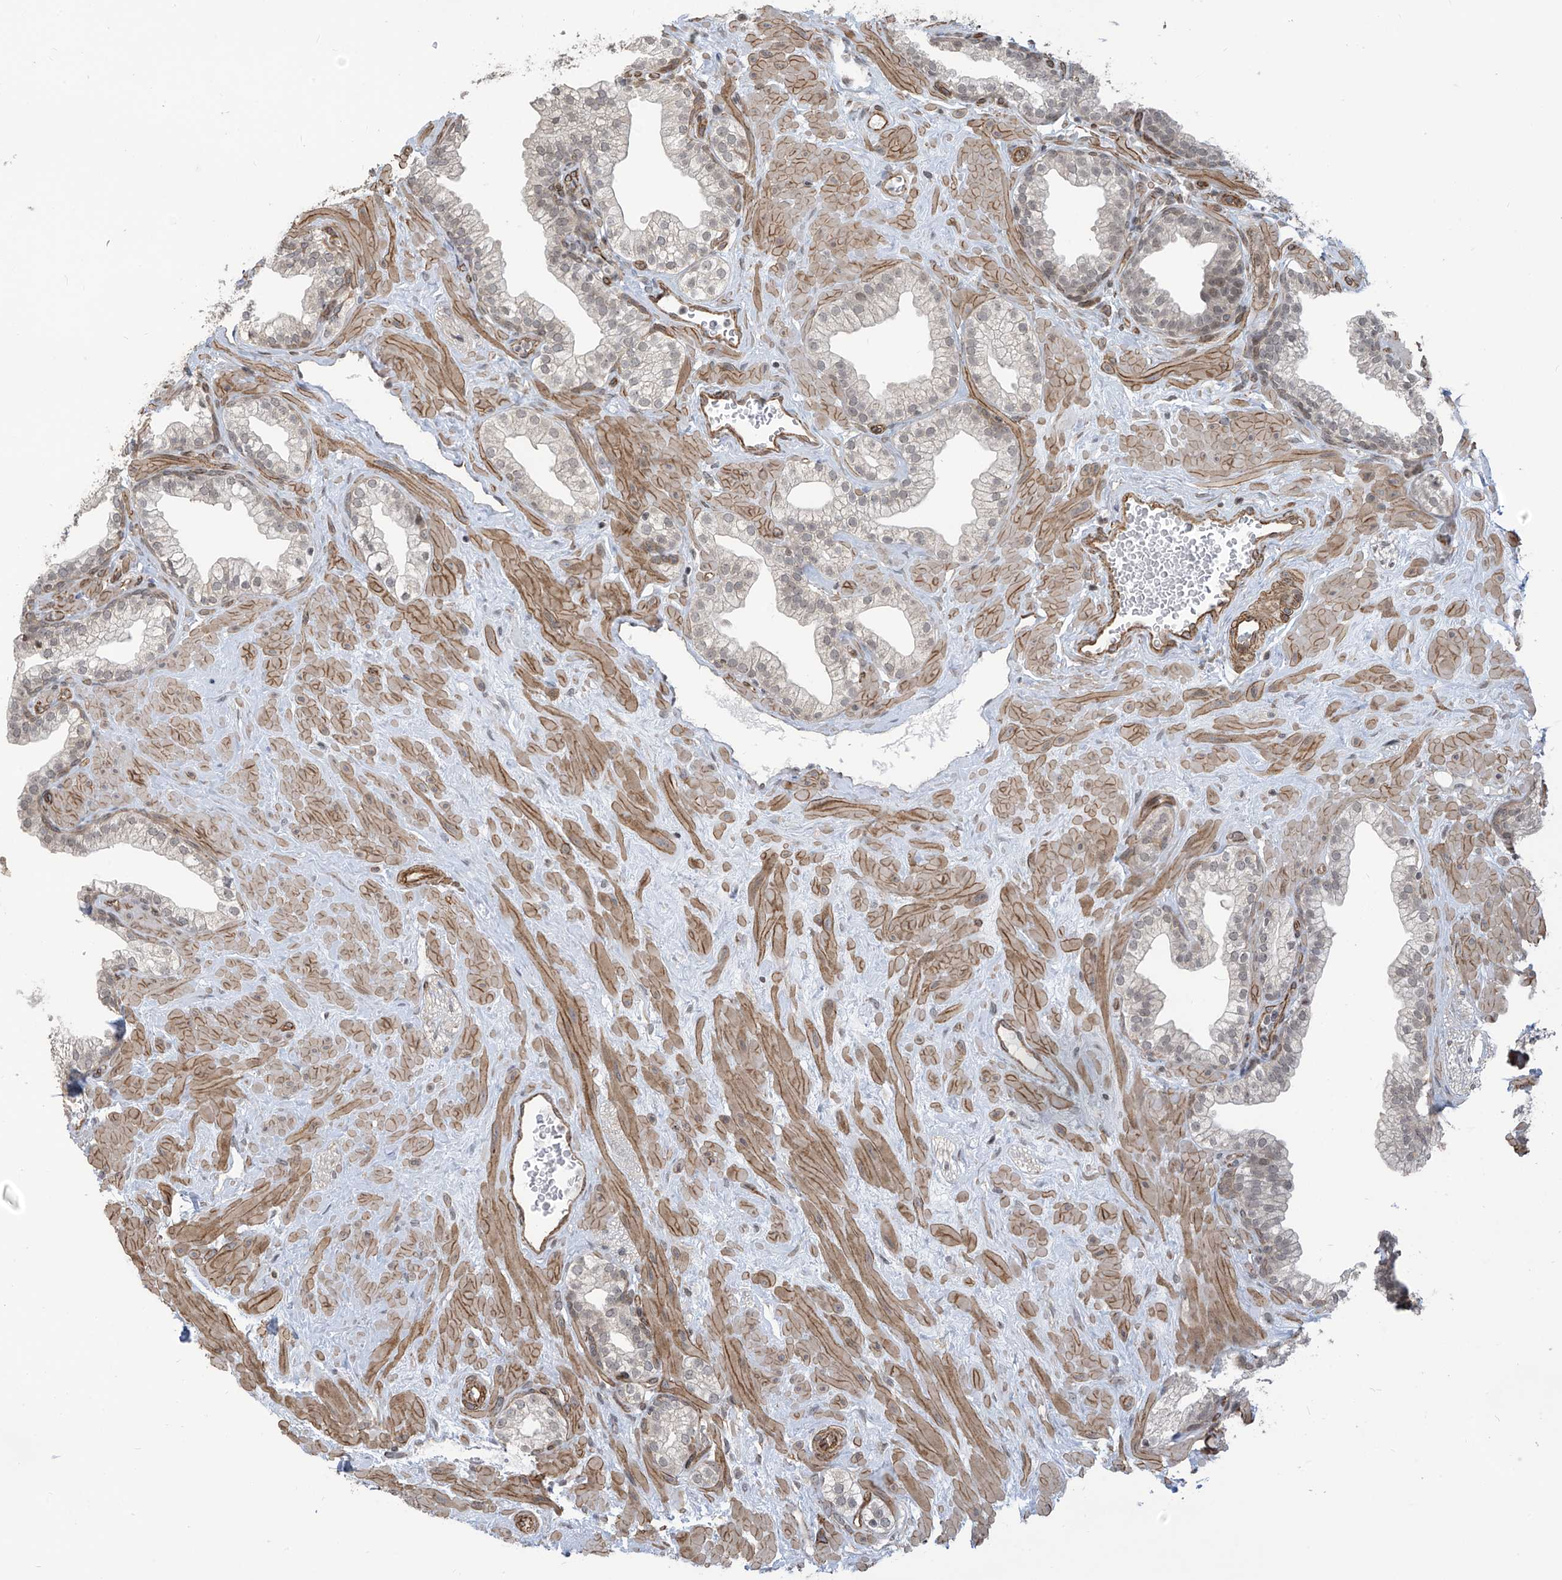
{"staining": {"intensity": "negative", "quantity": "none", "location": "none"}, "tissue": "prostate", "cell_type": "Glandular cells", "image_type": "normal", "snomed": [{"axis": "morphology", "description": "Normal tissue, NOS"}, {"axis": "morphology", "description": "Urothelial carcinoma, Low grade"}, {"axis": "topography", "description": "Urinary bladder"}, {"axis": "topography", "description": "Prostate"}], "caption": "Protein analysis of unremarkable prostate shows no significant staining in glandular cells. (DAB (3,3'-diaminobenzidine) IHC visualized using brightfield microscopy, high magnification).", "gene": "METAP1D", "patient": {"sex": "male", "age": 60}}